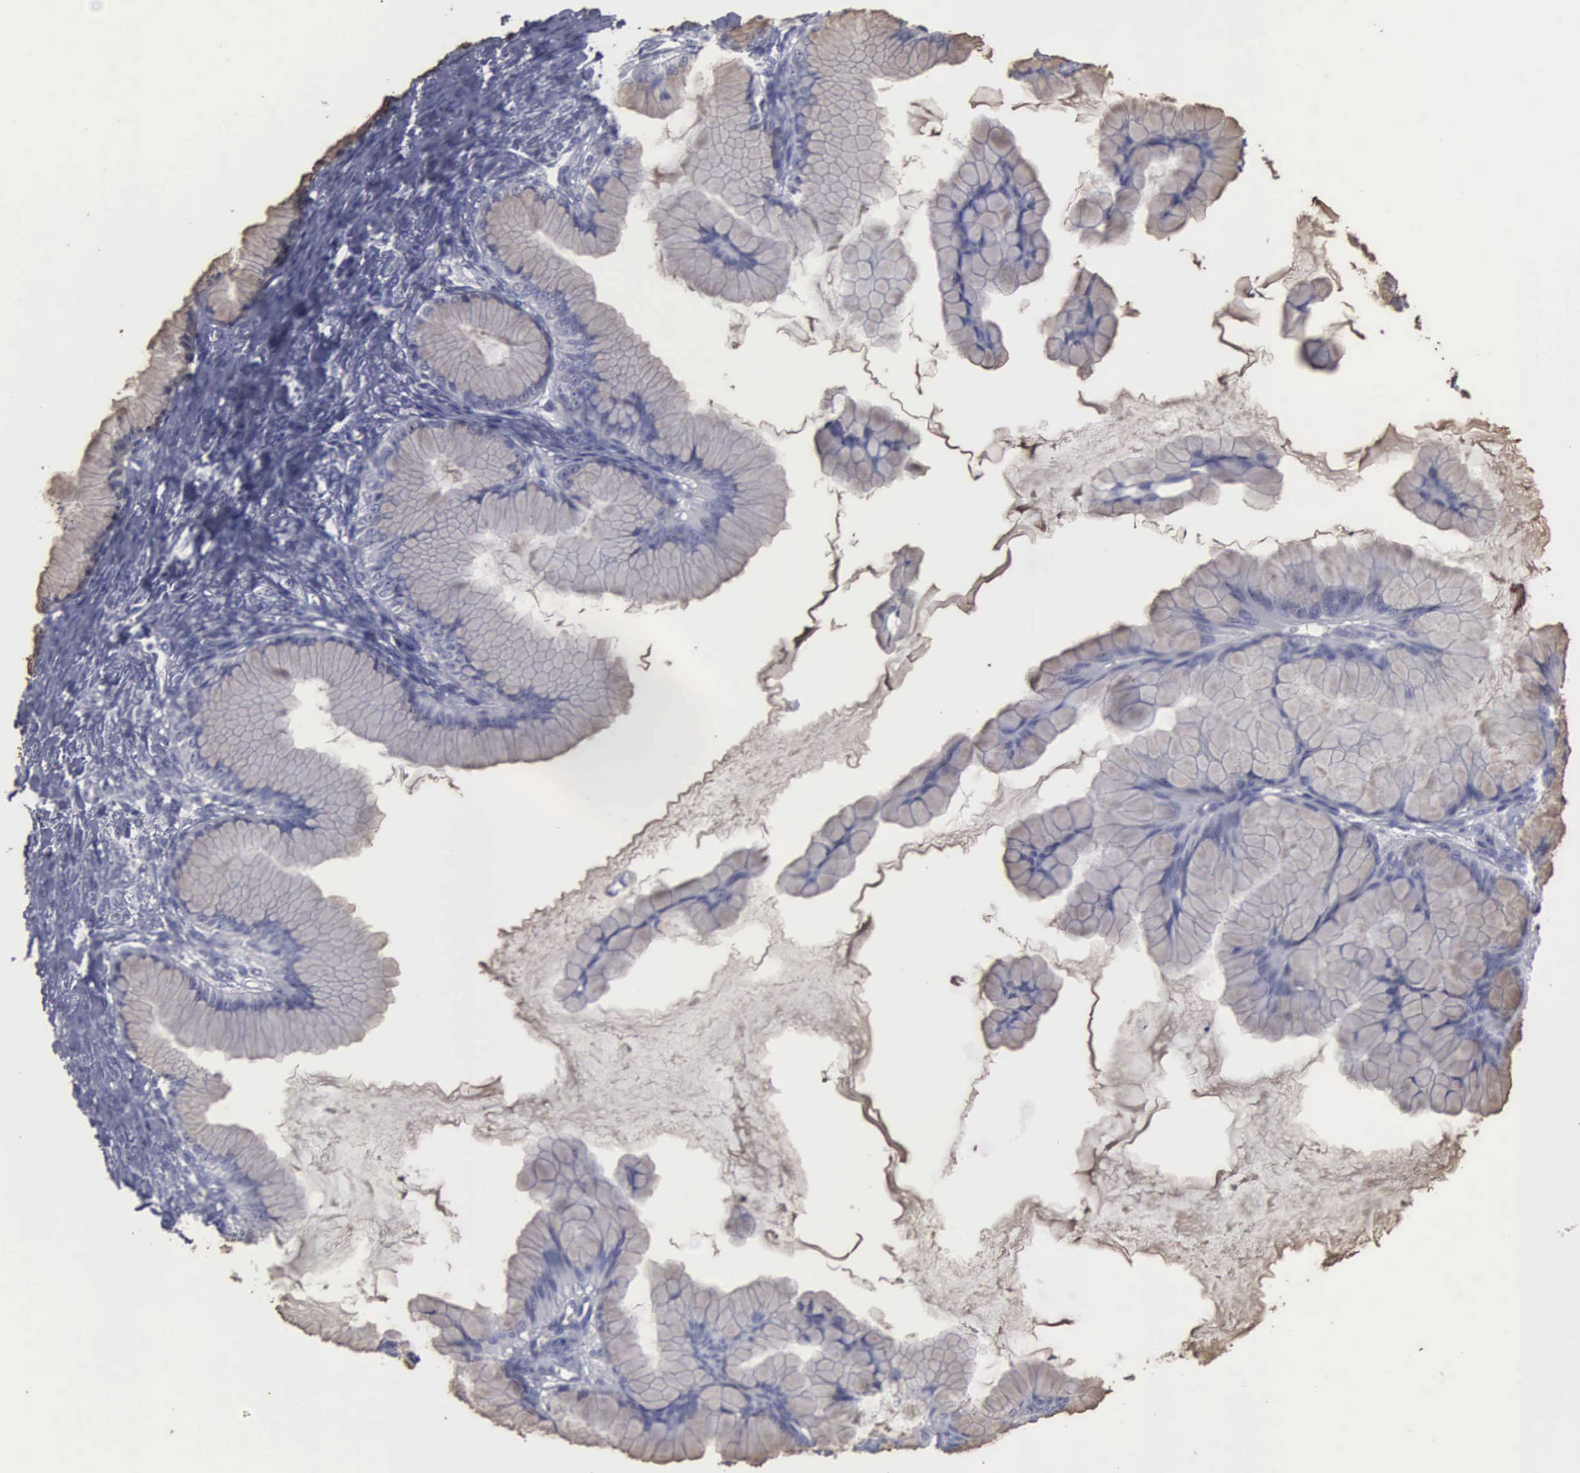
{"staining": {"intensity": "negative", "quantity": "none", "location": "none"}, "tissue": "ovarian cancer", "cell_type": "Tumor cells", "image_type": "cancer", "snomed": [{"axis": "morphology", "description": "Cystadenocarcinoma, mucinous, NOS"}, {"axis": "topography", "description": "Ovary"}], "caption": "DAB (3,3'-diaminobenzidine) immunohistochemical staining of human ovarian mucinous cystadenocarcinoma shows no significant positivity in tumor cells.", "gene": "UPB1", "patient": {"sex": "female", "age": 41}}